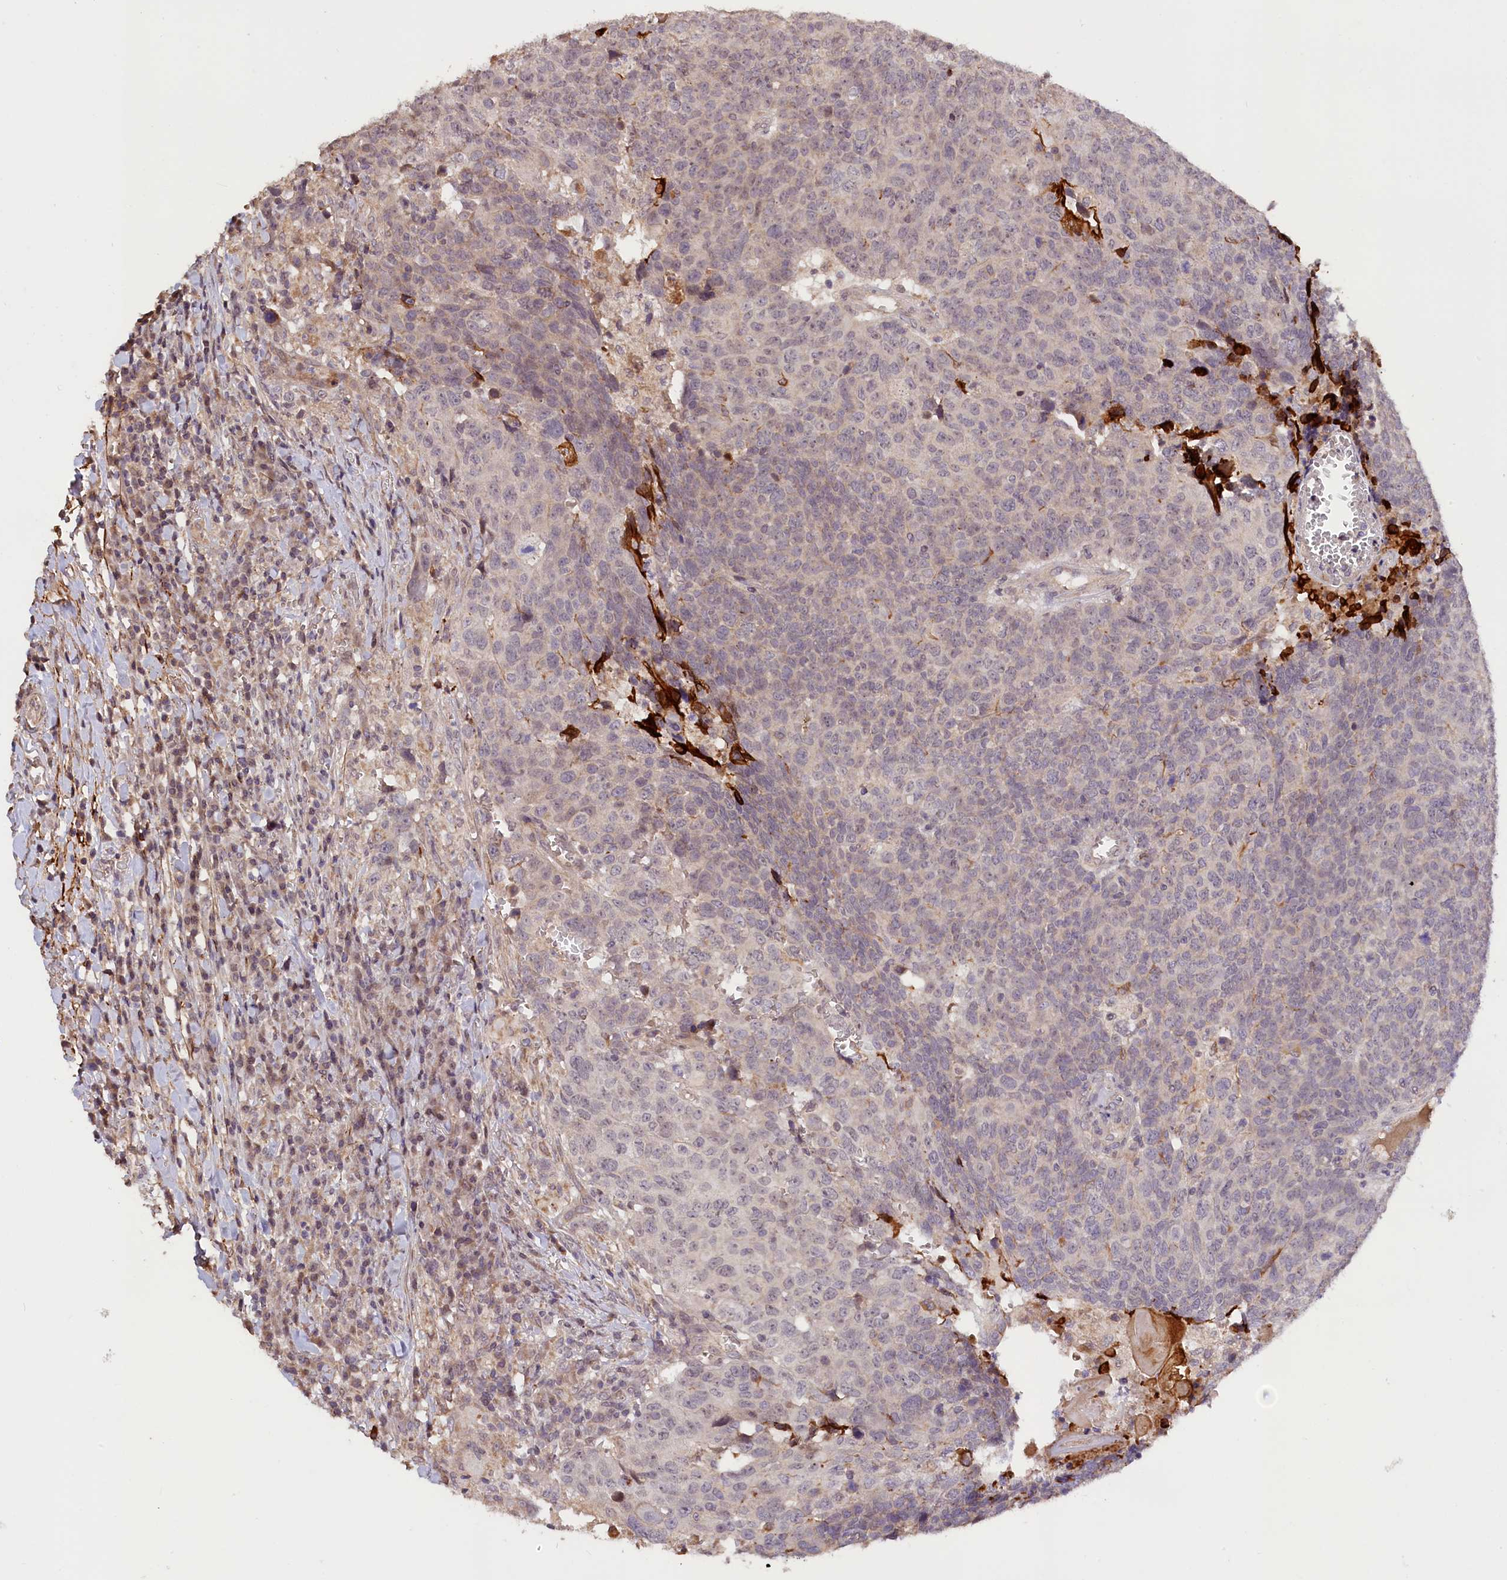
{"staining": {"intensity": "weak", "quantity": "<25%", "location": "cytoplasmic/membranous"}, "tissue": "head and neck cancer", "cell_type": "Tumor cells", "image_type": "cancer", "snomed": [{"axis": "morphology", "description": "Squamous cell carcinoma, NOS"}, {"axis": "topography", "description": "Head-Neck"}], "caption": "High magnification brightfield microscopy of head and neck cancer stained with DAB (brown) and counterstained with hematoxylin (blue): tumor cells show no significant expression.", "gene": "ZNF480", "patient": {"sex": "male", "age": 66}}